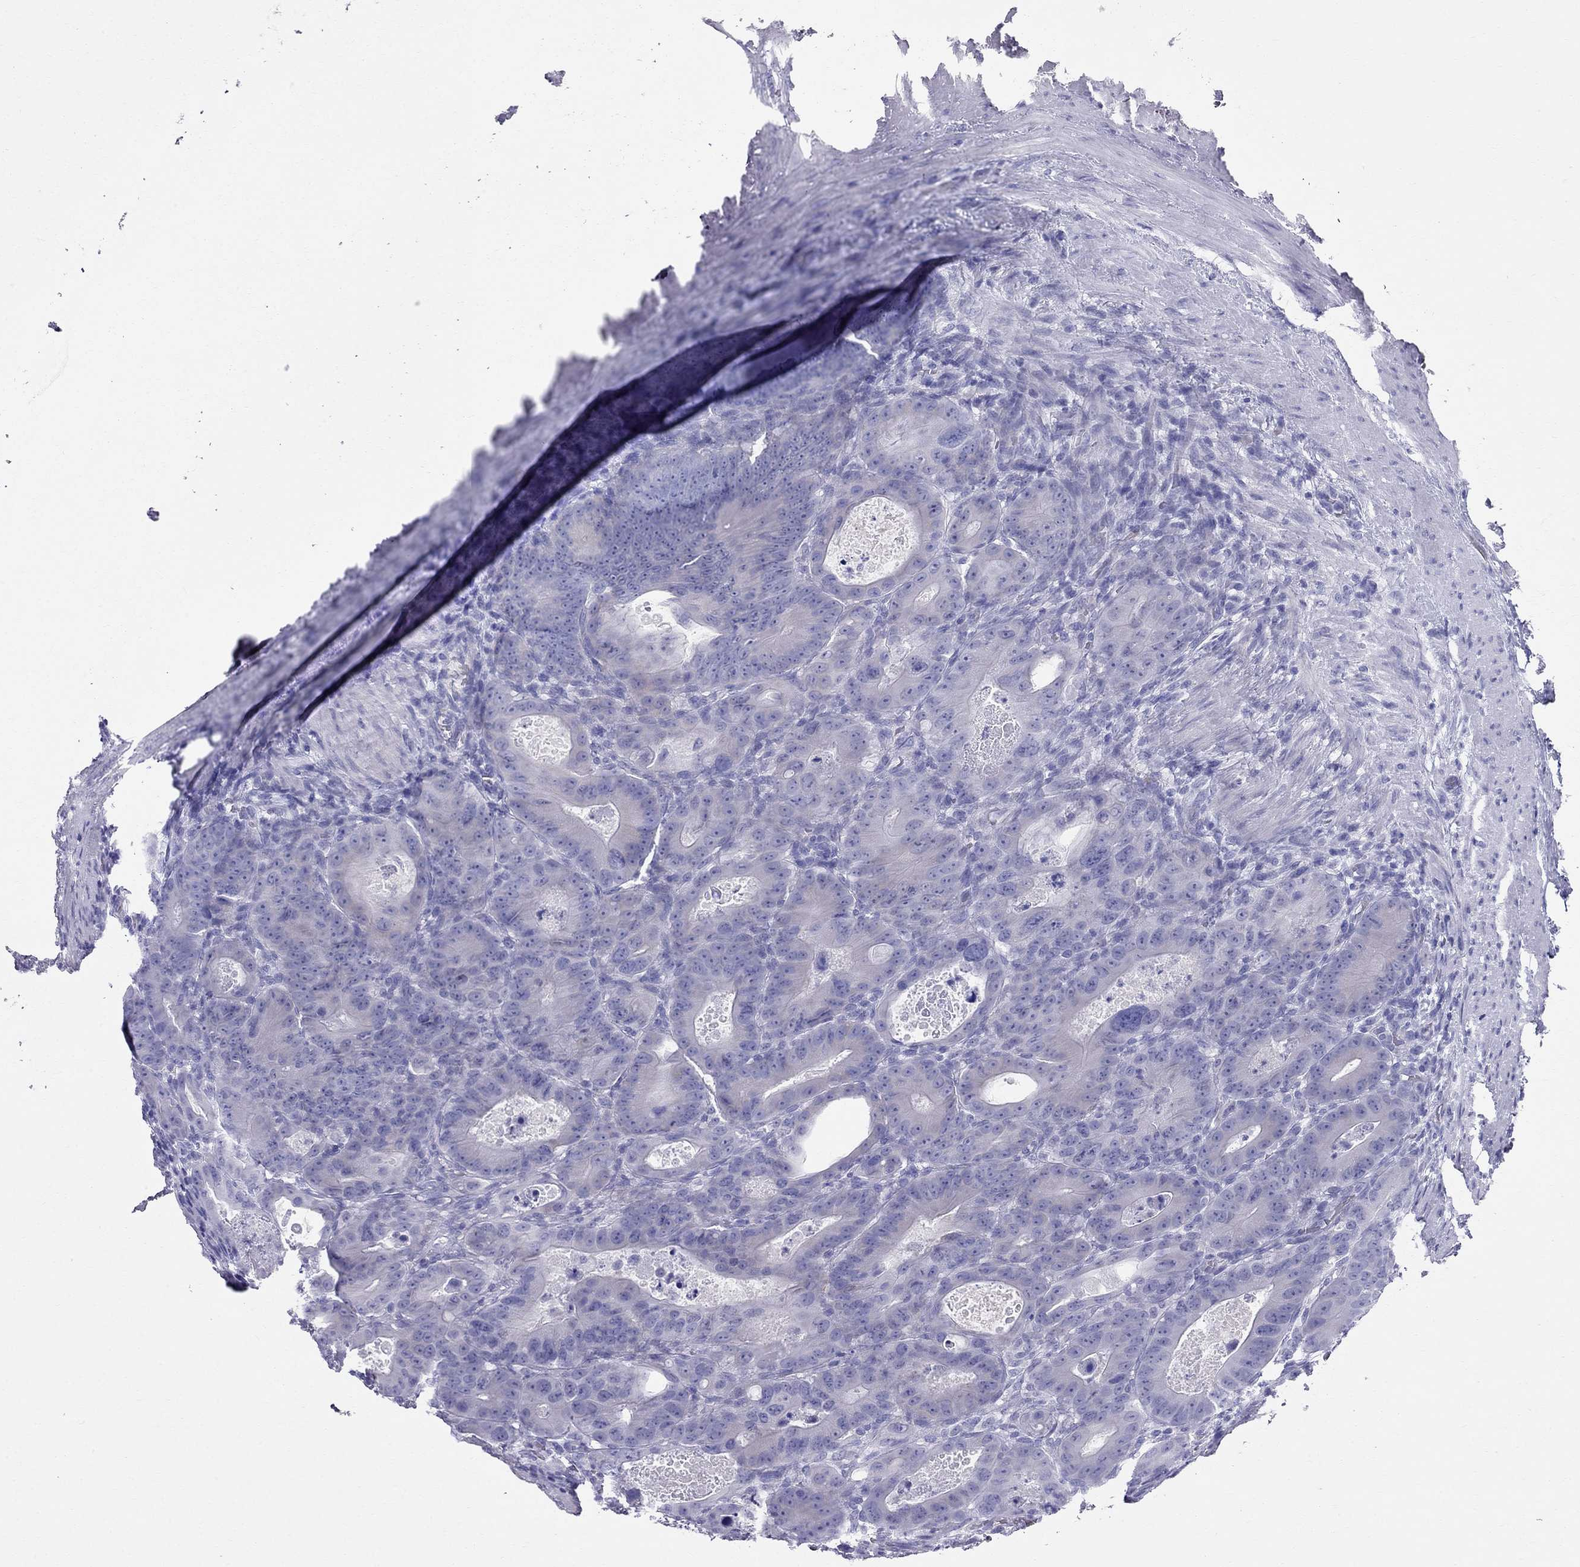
{"staining": {"intensity": "negative", "quantity": "none", "location": "none"}, "tissue": "colorectal cancer", "cell_type": "Tumor cells", "image_type": "cancer", "snomed": [{"axis": "morphology", "description": "Adenocarcinoma, NOS"}, {"axis": "topography", "description": "Rectum"}], "caption": "IHC image of colorectal cancer stained for a protein (brown), which displays no staining in tumor cells. Nuclei are stained in blue.", "gene": "DNAAF6", "patient": {"sex": "male", "age": 64}}